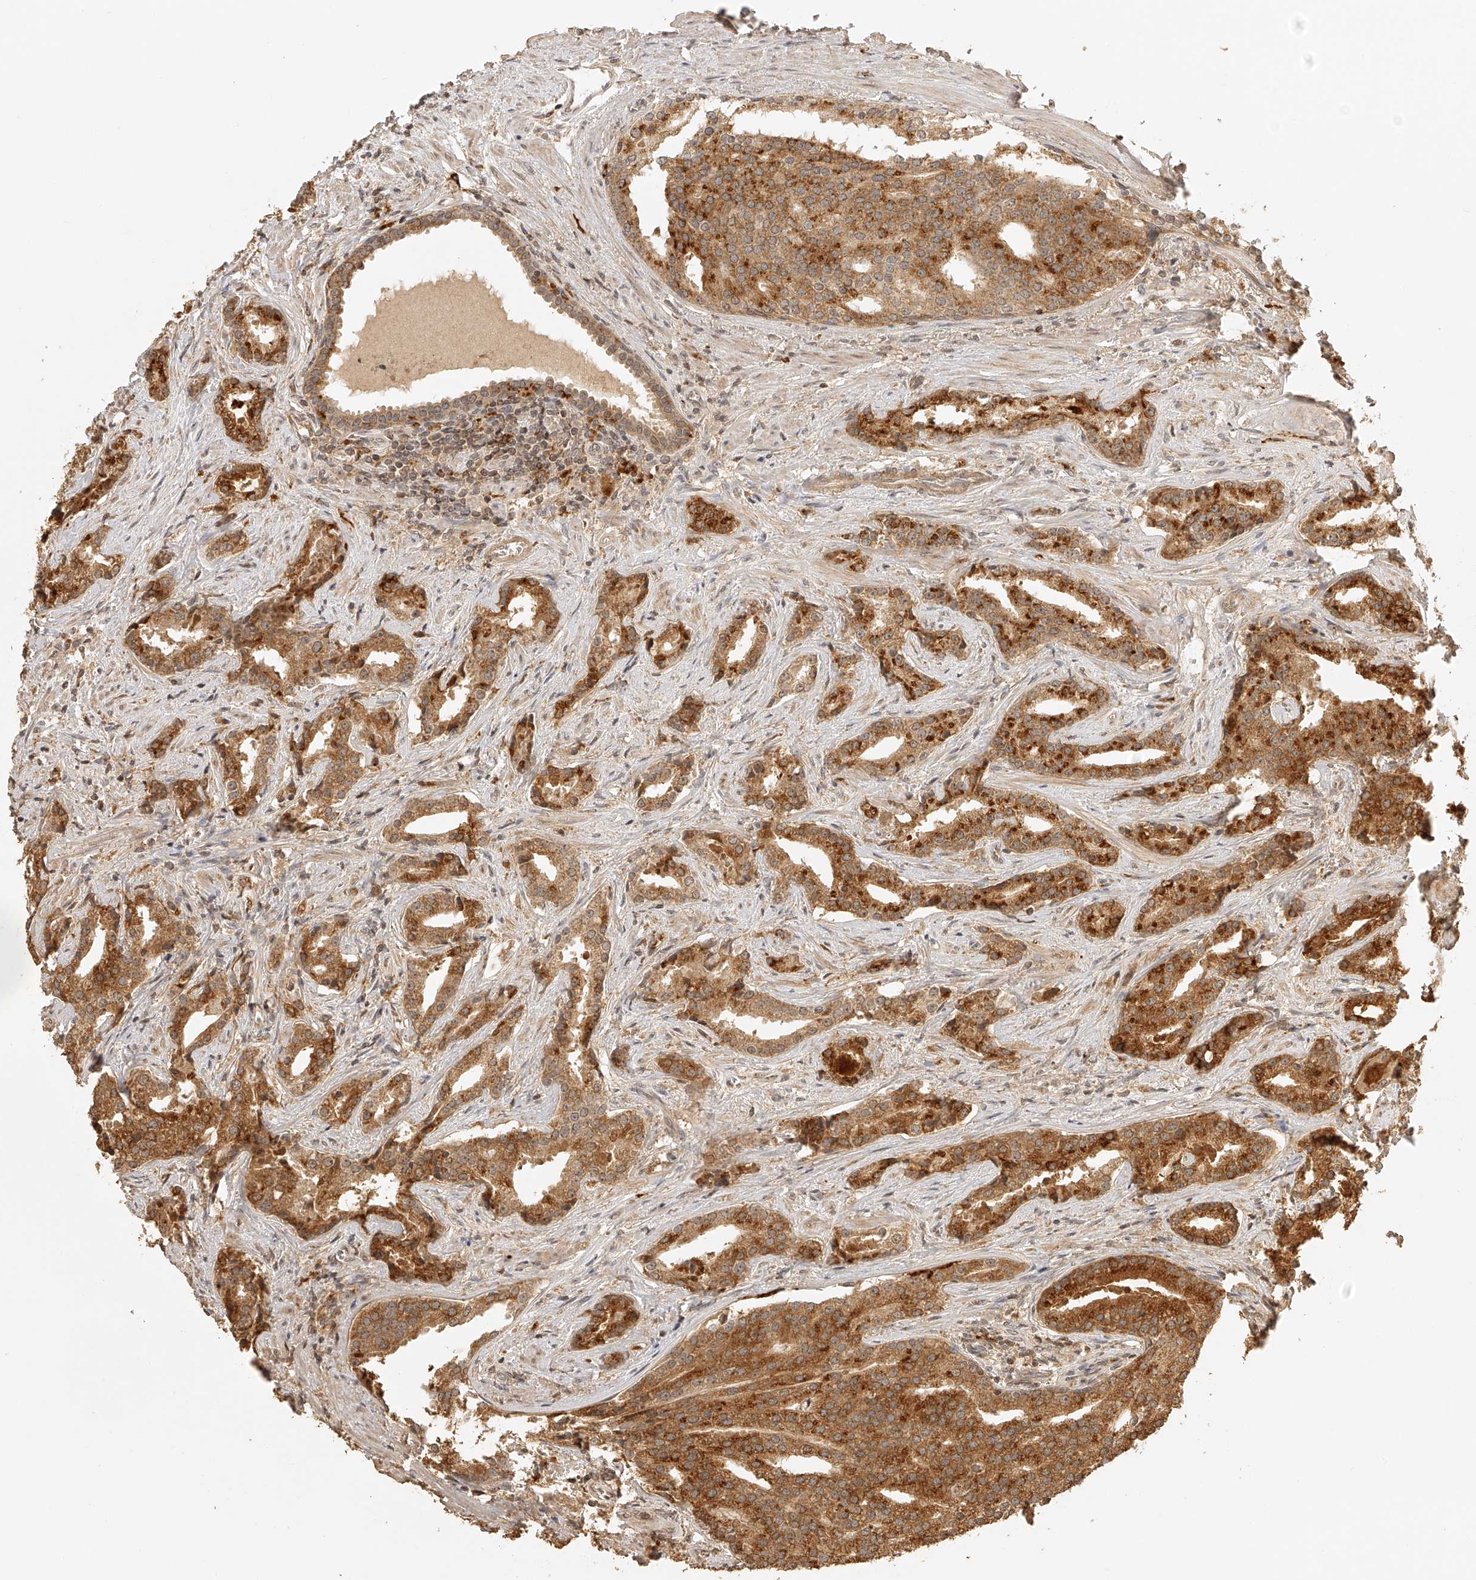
{"staining": {"intensity": "moderate", "quantity": ">75%", "location": "cytoplasmic/membranous"}, "tissue": "prostate cancer", "cell_type": "Tumor cells", "image_type": "cancer", "snomed": [{"axis": "morphology", "description": "Adenocarcinoma, Low grade"}, {"axis": "topography", "description": "Prostate"}], "caption": "Moderate cytoplasmic/membranous protein staining is seen in approximately >75% of tumor cells in prostate cancer. The staining is performed using DAB brown chromogen to label protein expression. The nuclei are counter-stained blue using hematoxylin.", "gene": "BCL2L11", "patient": {"sex": "male", "age": 67}}